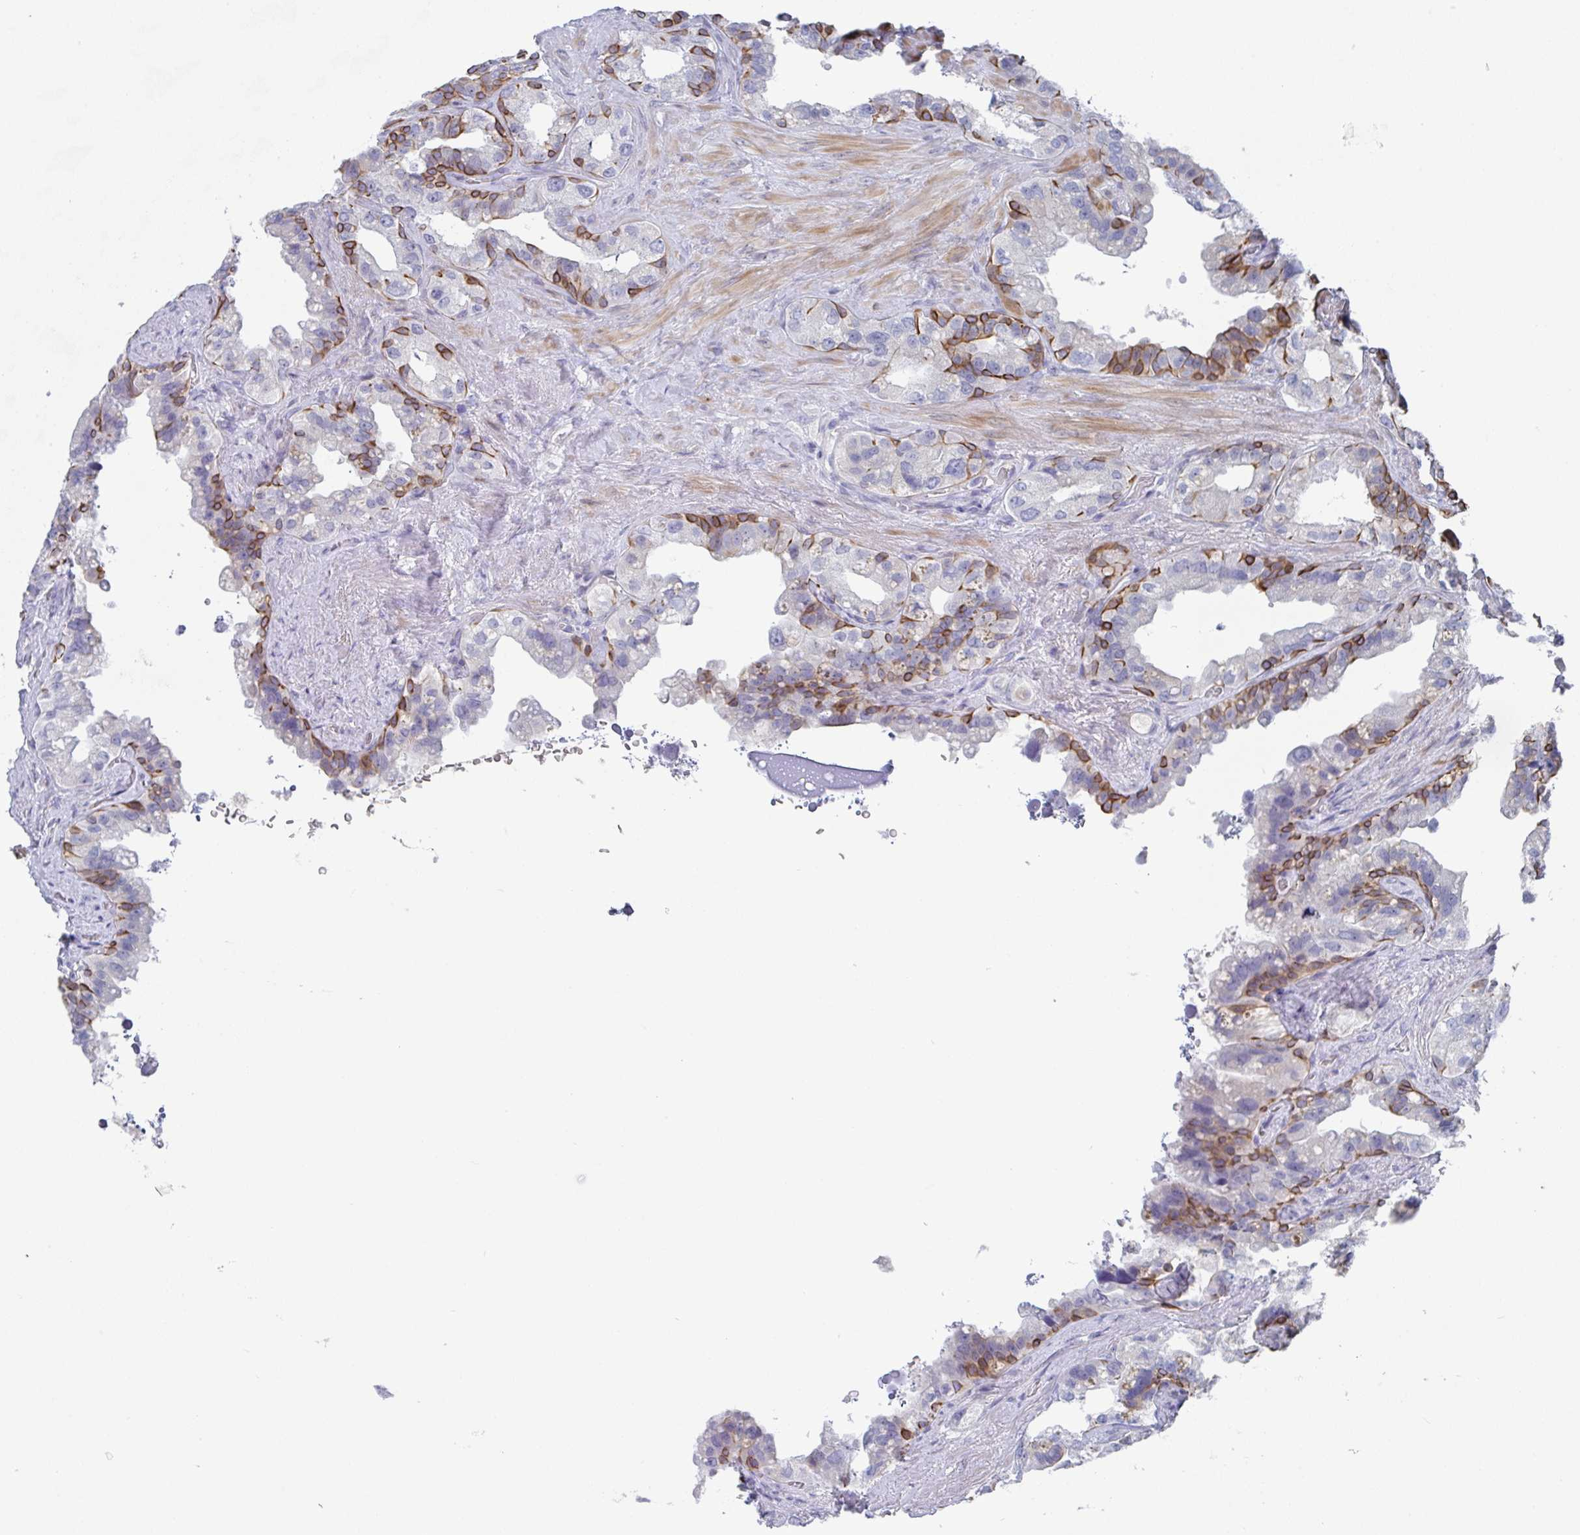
{"staining": {"intensity": "strong", "quantity": "<25%", "location": "cytoplasmic/membranous"}, "tissue": "seminal vesicle", "cell_type": "Glandular cells", "image_type": "normal", "snomed": [{"axis": "morphology", "description": "Normal tissue, NOS"}, {"axis": "topography", "description": "Seminal veicle"}, {"axis": "topography", "description": "Peripheral nerve tissue"}], "caption": "Approximately <25% of glandular cells in benign seminal vesicle show strong cytoplasmic/membranous protein staining as visualized by brown immunohistochemical staining.", "gene": "KLHL33", "patient": {"sex": "male", "age": 76}}